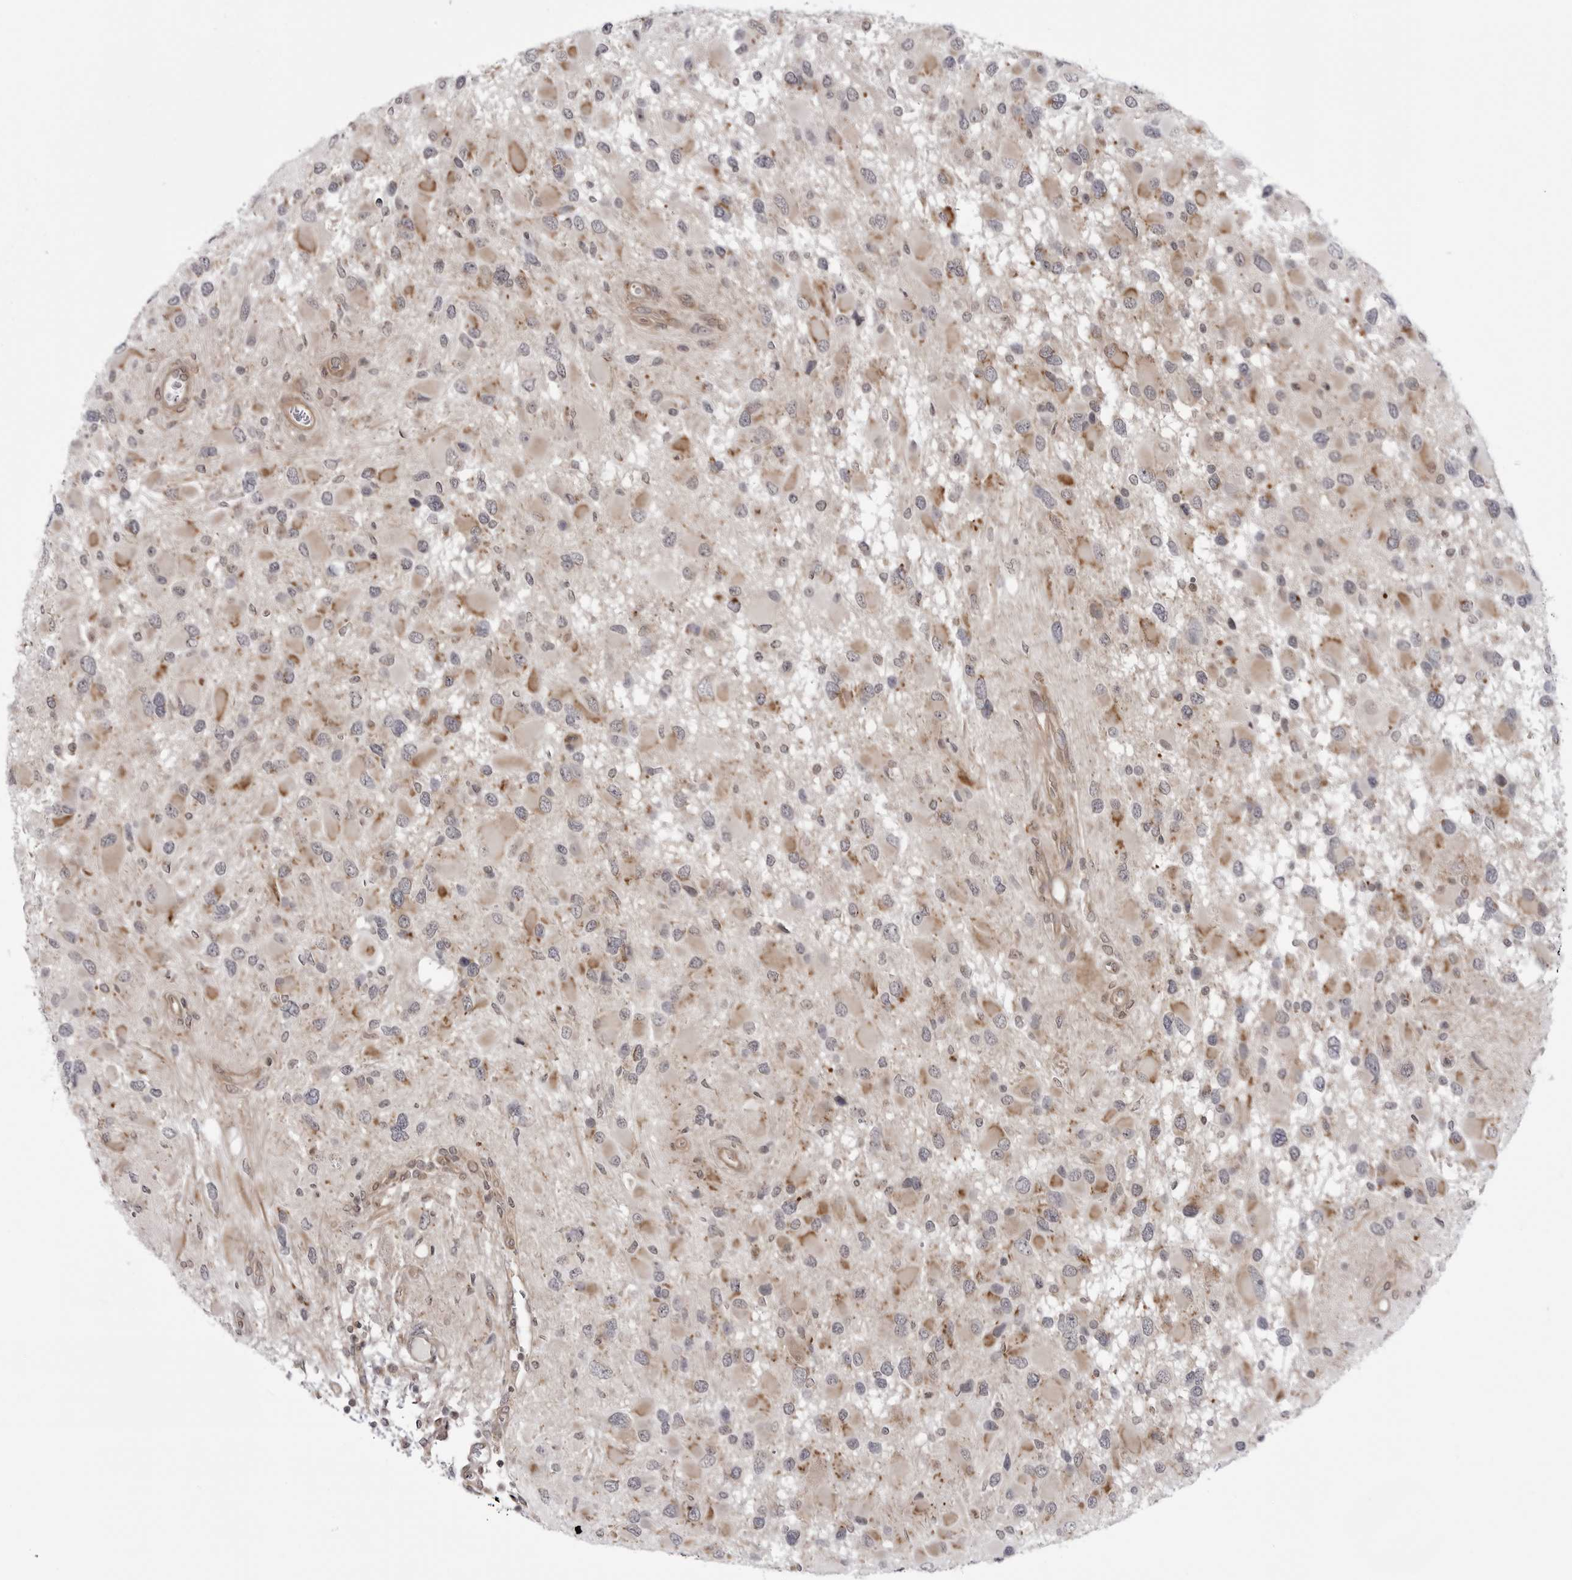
{"staining": {"intensity": "weak", "quantity": "<25%", "location": "cytoplasmic/membranous"}, "tissue": "glioma", "cell_type": "Tumor cells", "image_type": "cancer", "snomed": [{"axis": "morphology", "description": "Glioma, malignant, High grade"}, {"axis": "topography", "description": "Brain"}], "caption": "A histopathology image of human glioma is negative for staining in tumor cells.", "gene": "CCDC18", "patient": {"sex": "male", "age": 53}}